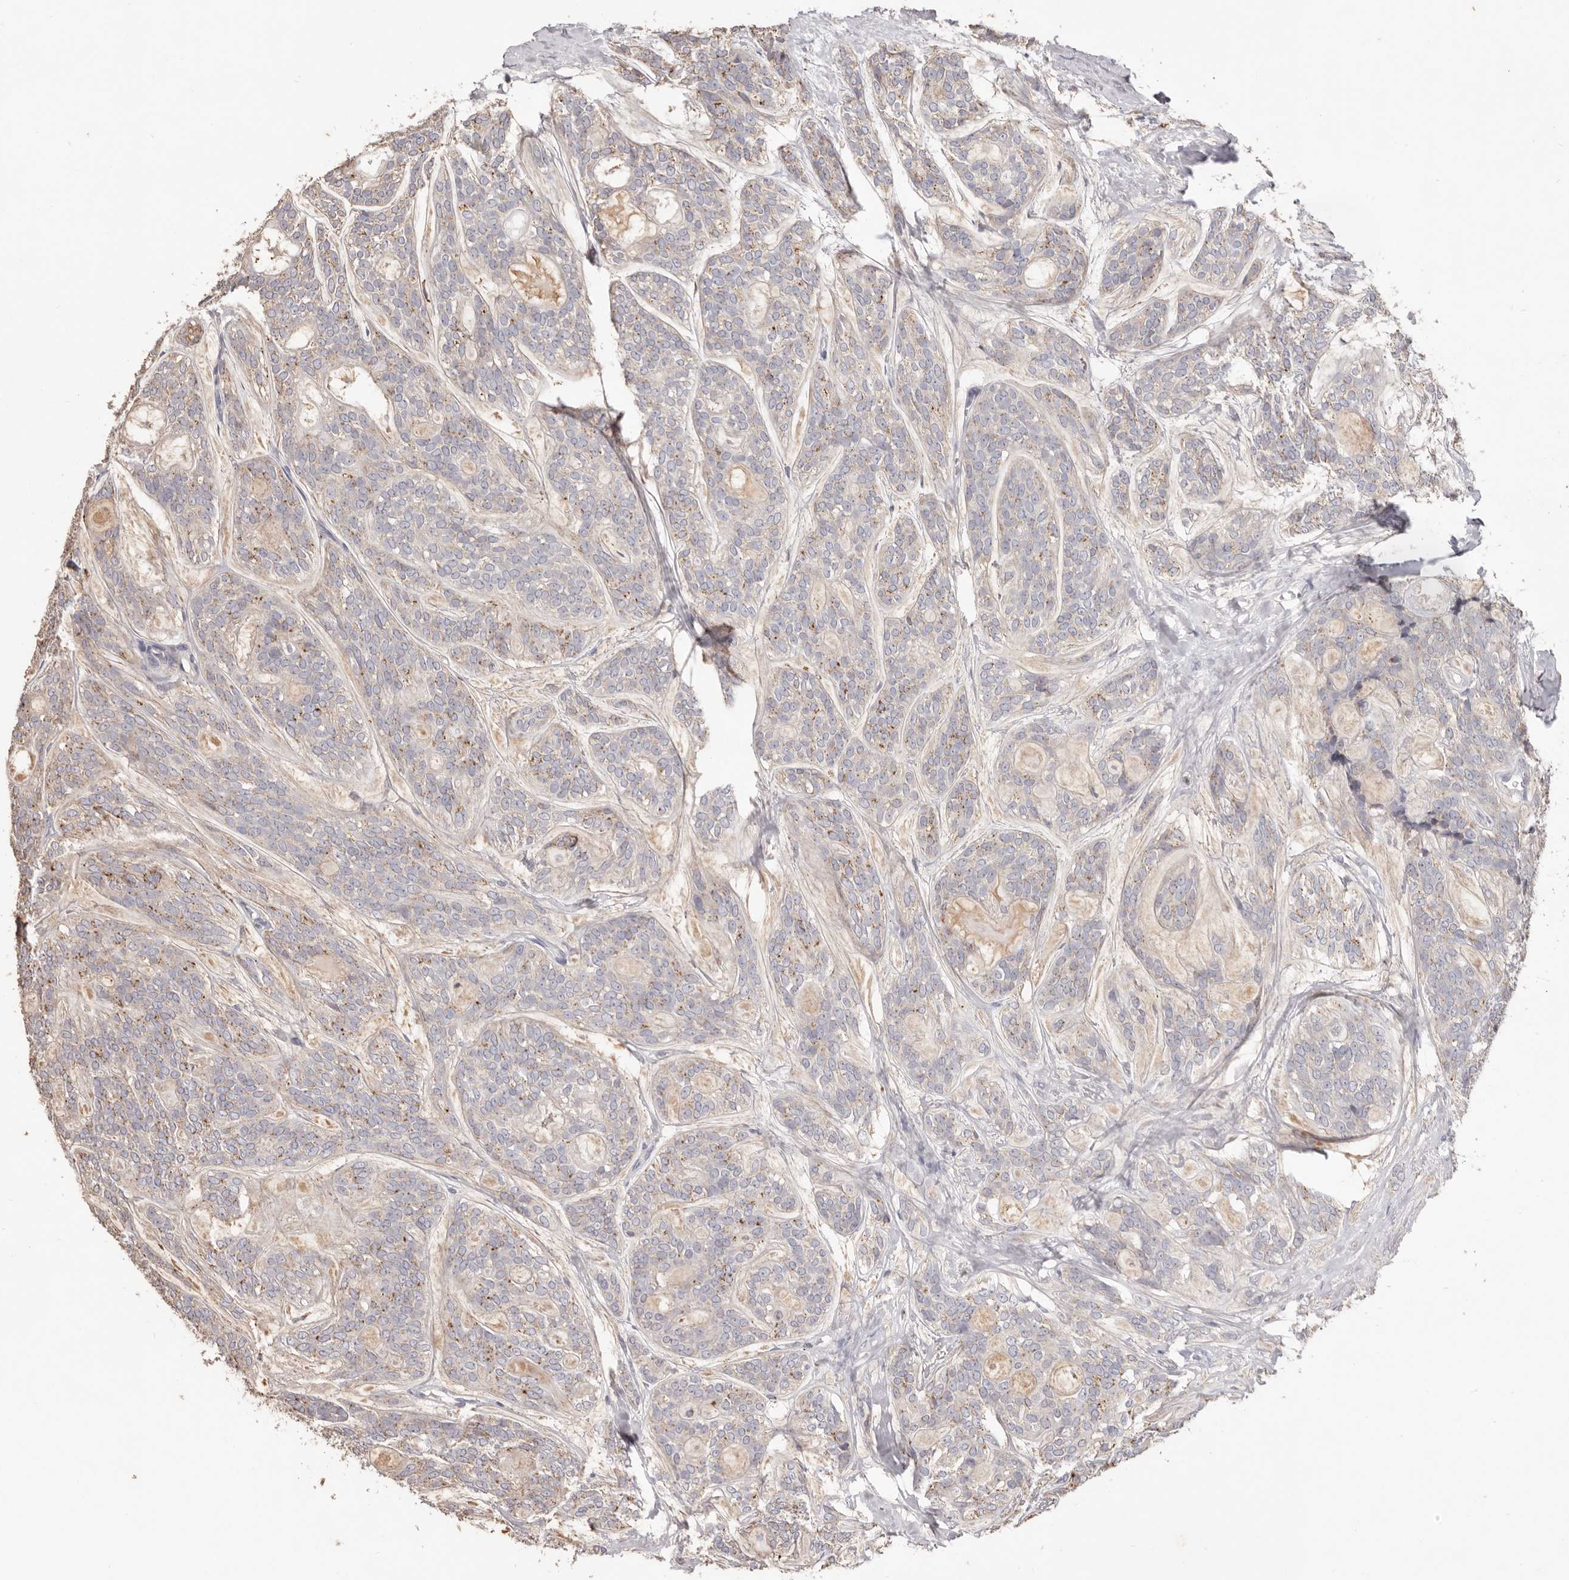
{"staining": {"intensity": "weak", "quantity": "<25%", "location": "cytoplasmic/membranous"}, "tissue": "head and neck cancer", "cell_type": "Tumor cells", "image_type": "cancer", "snomed": [{"axis": "morphology", "description": "Adenocarcinoma, NOS"}, {"axis": "topography", "description": "Head-Neck"}], "caption": "DAB immunohistochemical staining of human head and neck cancer (adenocarcinoma) displays no significant staining in tumor cells.", "gene": "HCAR2", "patient": {"sex": "male", "age": 66}}